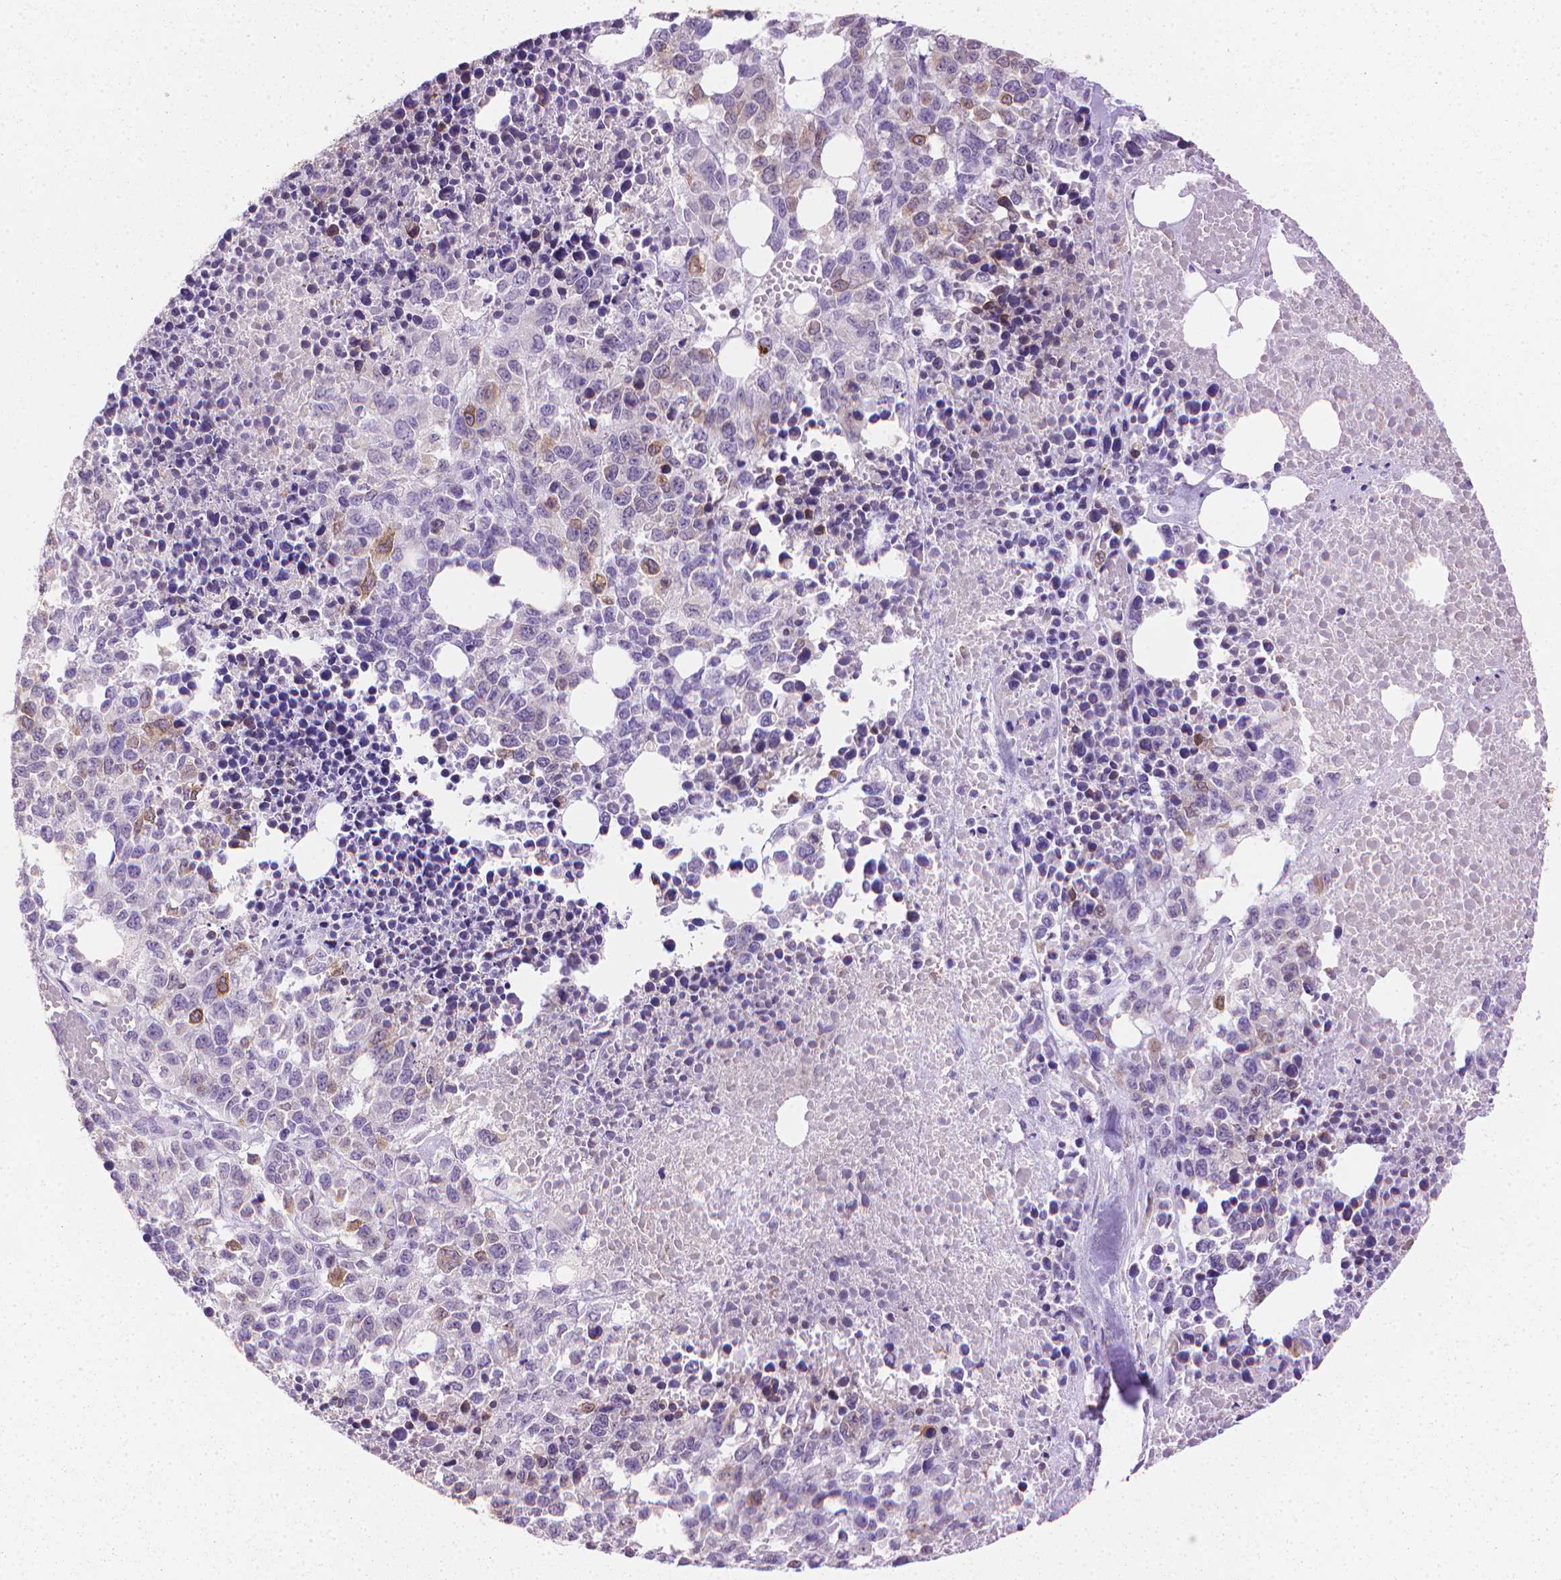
{"staining": {"intensity": "moderate", "quantity": "<25%", "location": "cytoplasmic/membranous"}, "tissue": "melanoma", "cell_type": "Tumor cells", "image_type": "cancer", "snomed": [{"axis": "morphology", "description": "Malignant melanoma, Metastatic site"}, {"axis": "topography", "description": "Skin"}], "caption": "Tumor cells display low levels of moderate cytoplasmic/membranous staining in approximately <25% of cells in melanoma.", "gene": "MLANA", "patient": {"sex": "male", "age": 84}}